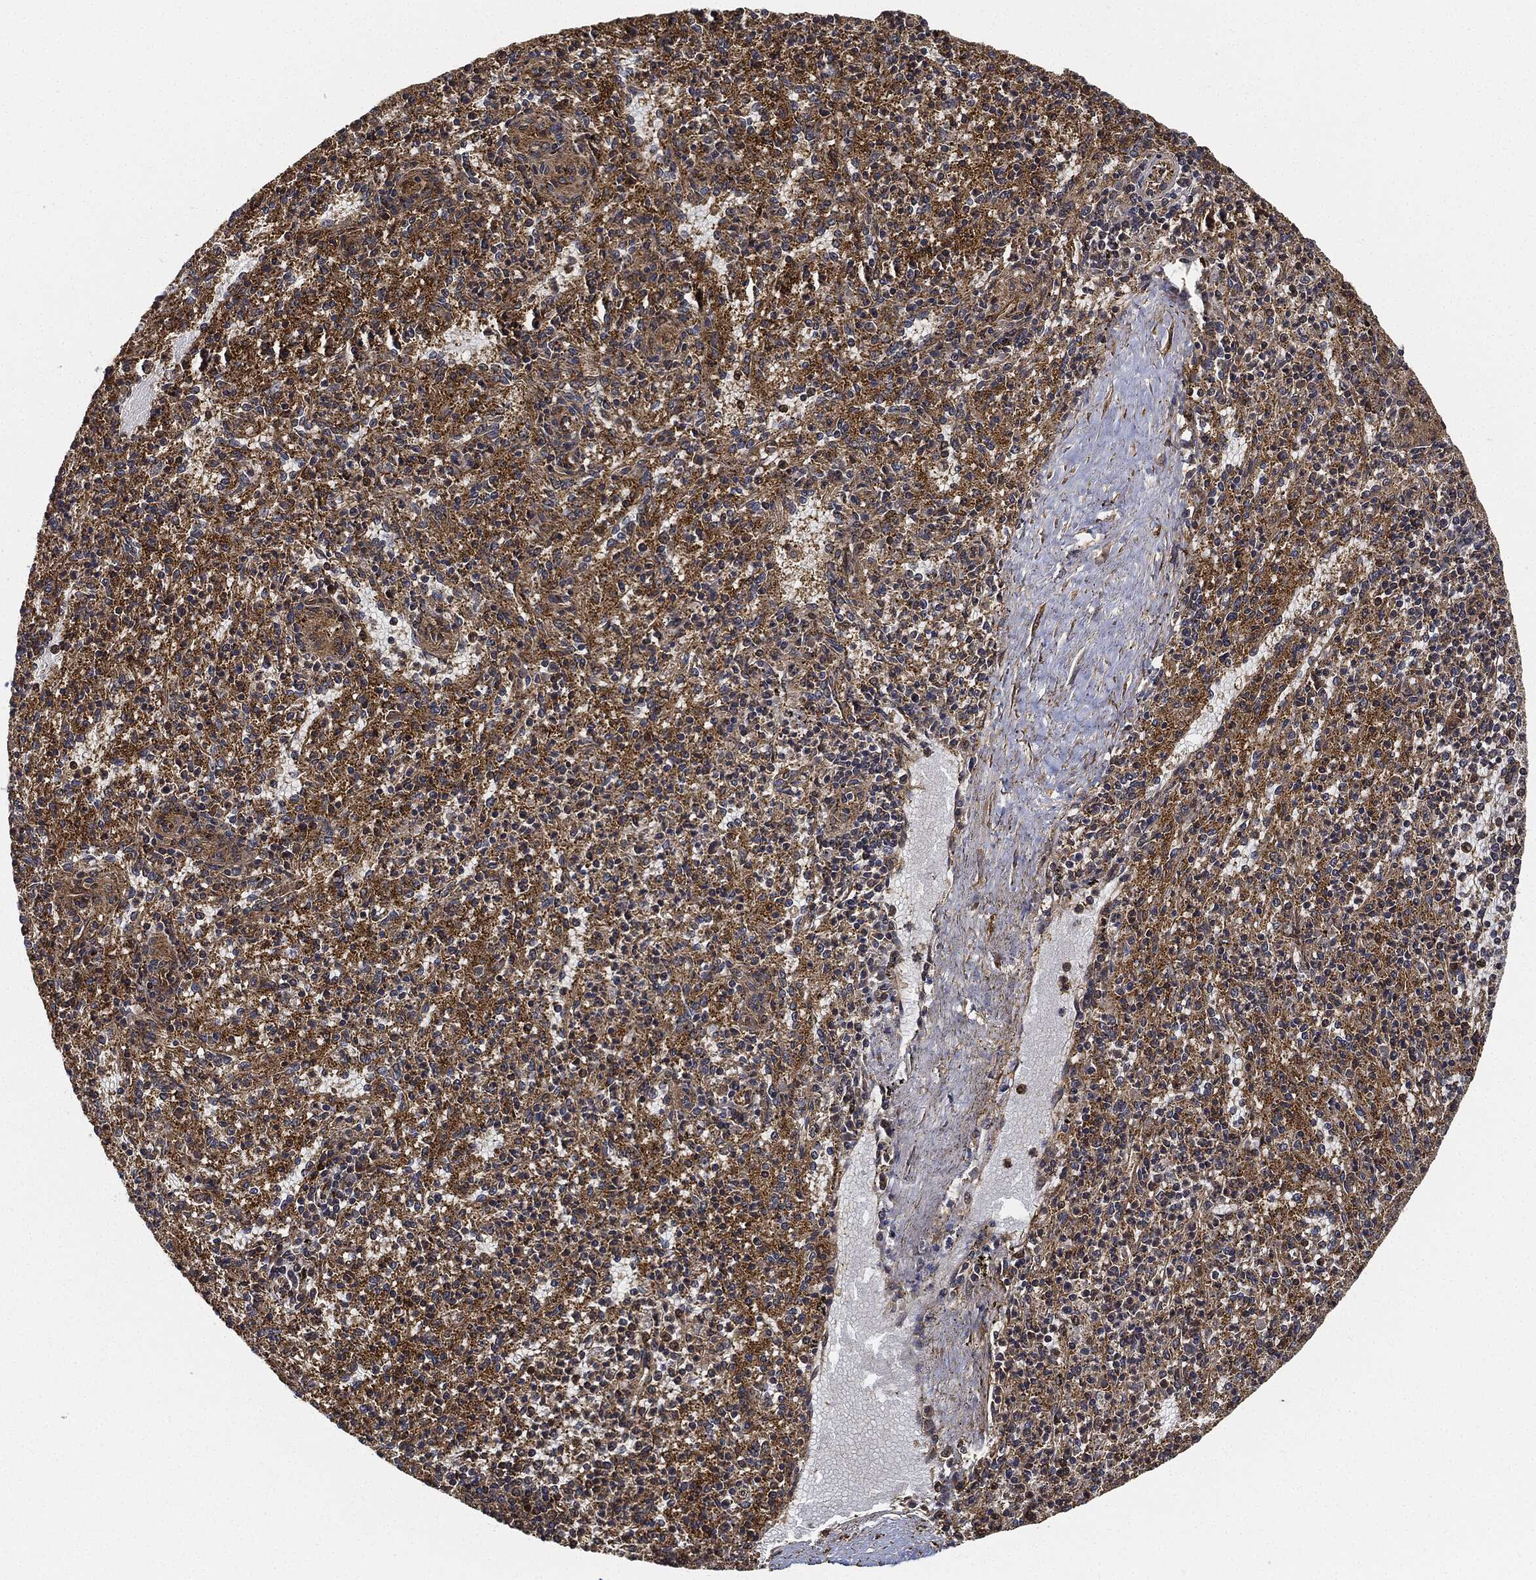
{"staining": {"intensity": "moderate", "quantity": "25%-75%", "location": "cytoplasmic/membranous"}, "tissue": "spleen", "cell_type": "Cells in red pulp", "image_type": "normal", "snomed": [{"axis": "morphology", "description": "Normal tissue, NOS"}, {"axis": "topography", "description": "Spleen"}], "caption": "Immunohistochemical staining of unremarkable spleen shows 25%-75% levels of moderate cytoplasmic/membranous protein expression in about 25%-75% of cells in red pulp.", "gene": "CEP290", "patient": {"sex": "male", "age": 60}}